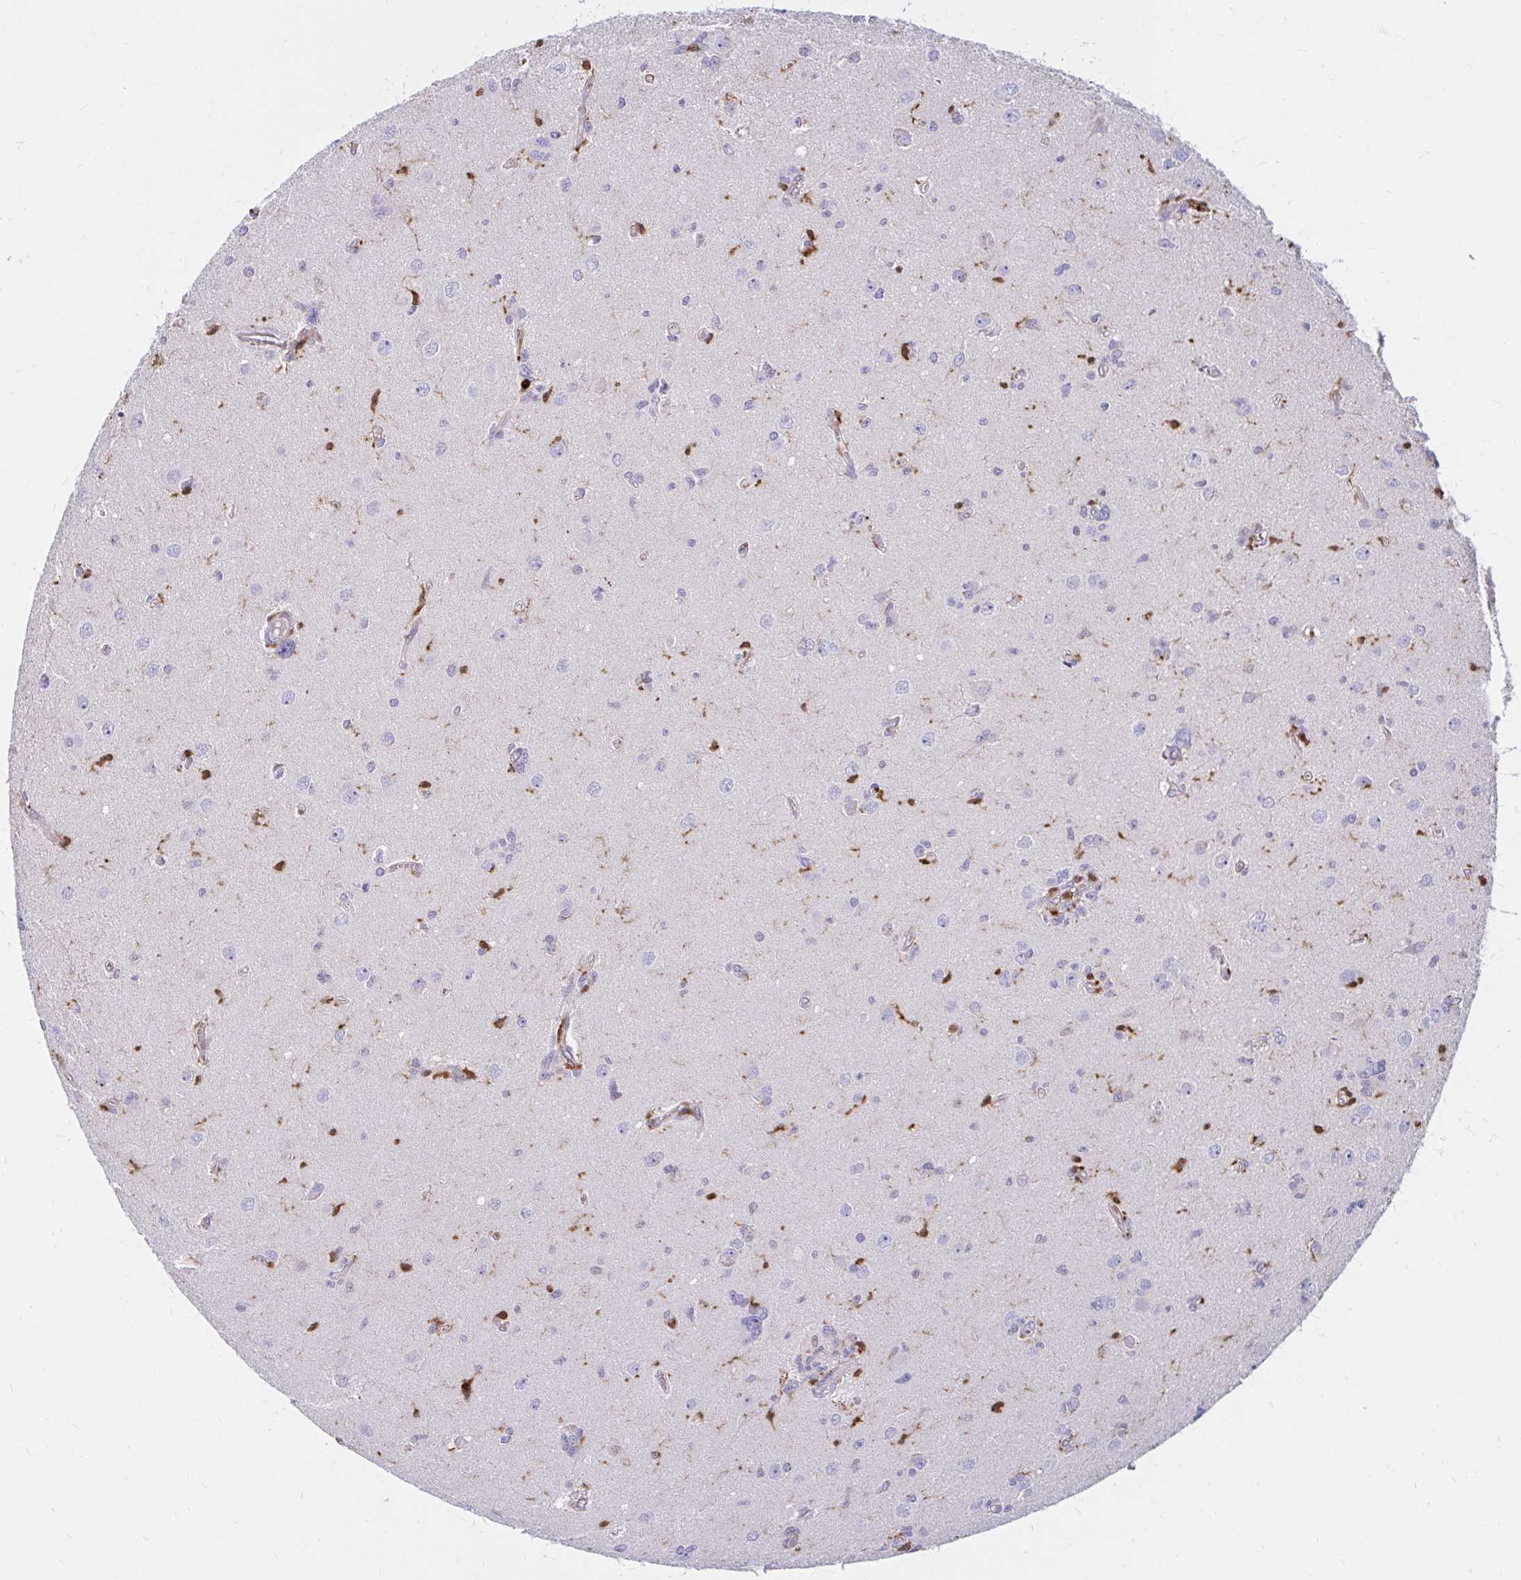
{"staining": {"intensity": "negative", "quantity": "none", "location": "none"}, "tissue": "glioma", "cell_type": "Tumor cells", "image_type": "cancer", "snomed": [{"axis": "morphology", "description": "Glioma, malignant, High grade"}, {"axis": "topography", "description": "Brain"}], "caption": "High power microscopy photomicrograph of an immunohistochemistry (IHC) micrograph of glioma, revealing no significant expression in tumor cells. The staining is performed using DAB (3,3'-diaminobenzidine) brown chromogen with nuclei counter-stained in using hematoxylin.", "gene": "PYCARD", "patient": {"sex": "male", "age": 67}}